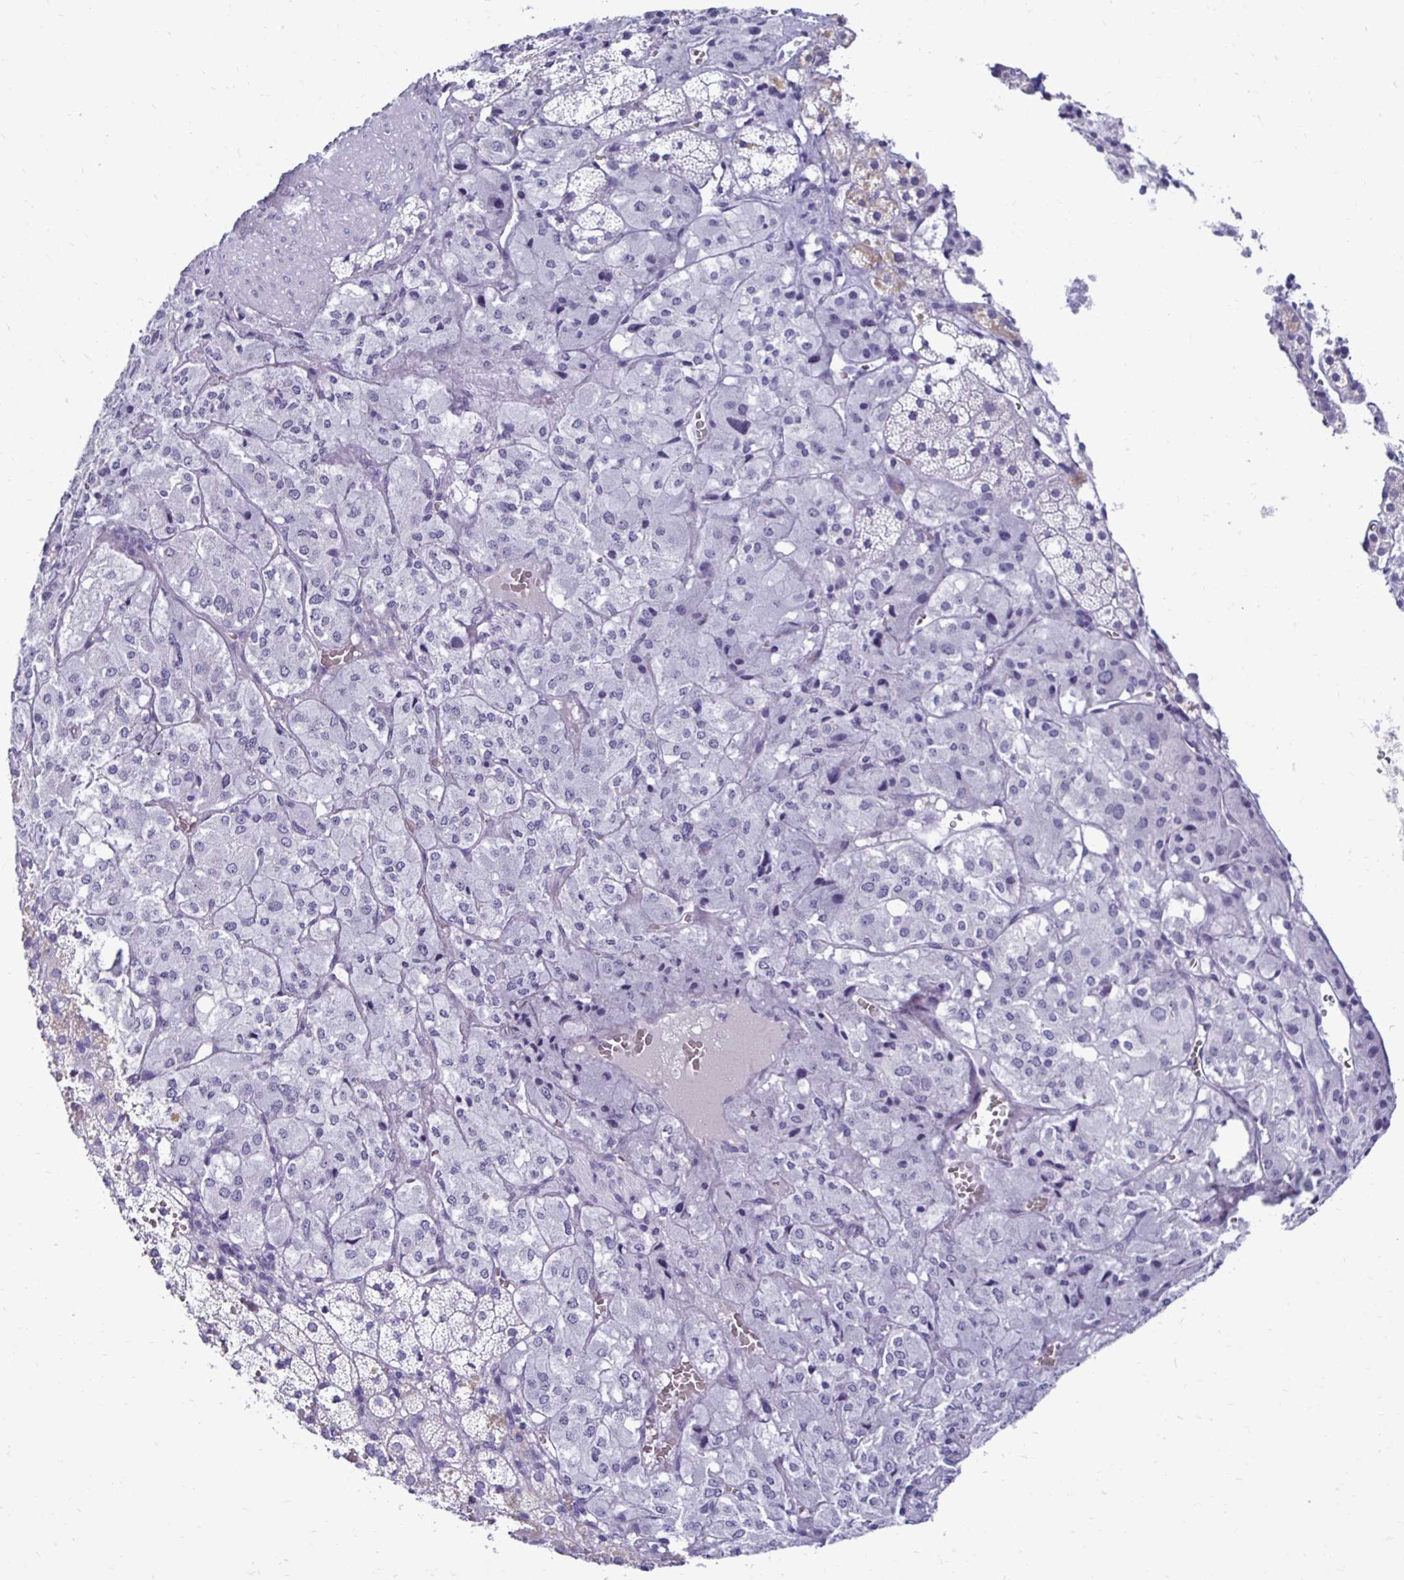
{"staining": {"intensity": "negative", "quantity": "none", "location": "none"}, "tissue": "adrenal gland", "cell_type": "Glandular cells", "image_type": "normal", "snomed": [{"axis": "morphology", "description": "Normal tissue, NOS"}, {"axis": "topography", "description": "Adrenal gland"}], "caption": "IHC histopathology image of normal adrenal gland: adrenal gland stained with DAB exhibits no significant protein staining in glandular cells. (DAB (3,3'-diaminobenzidine) IHC with hematoxylin counter stain).", "gene": "CST5", "patient": {"sex": "male", "age": 53}}